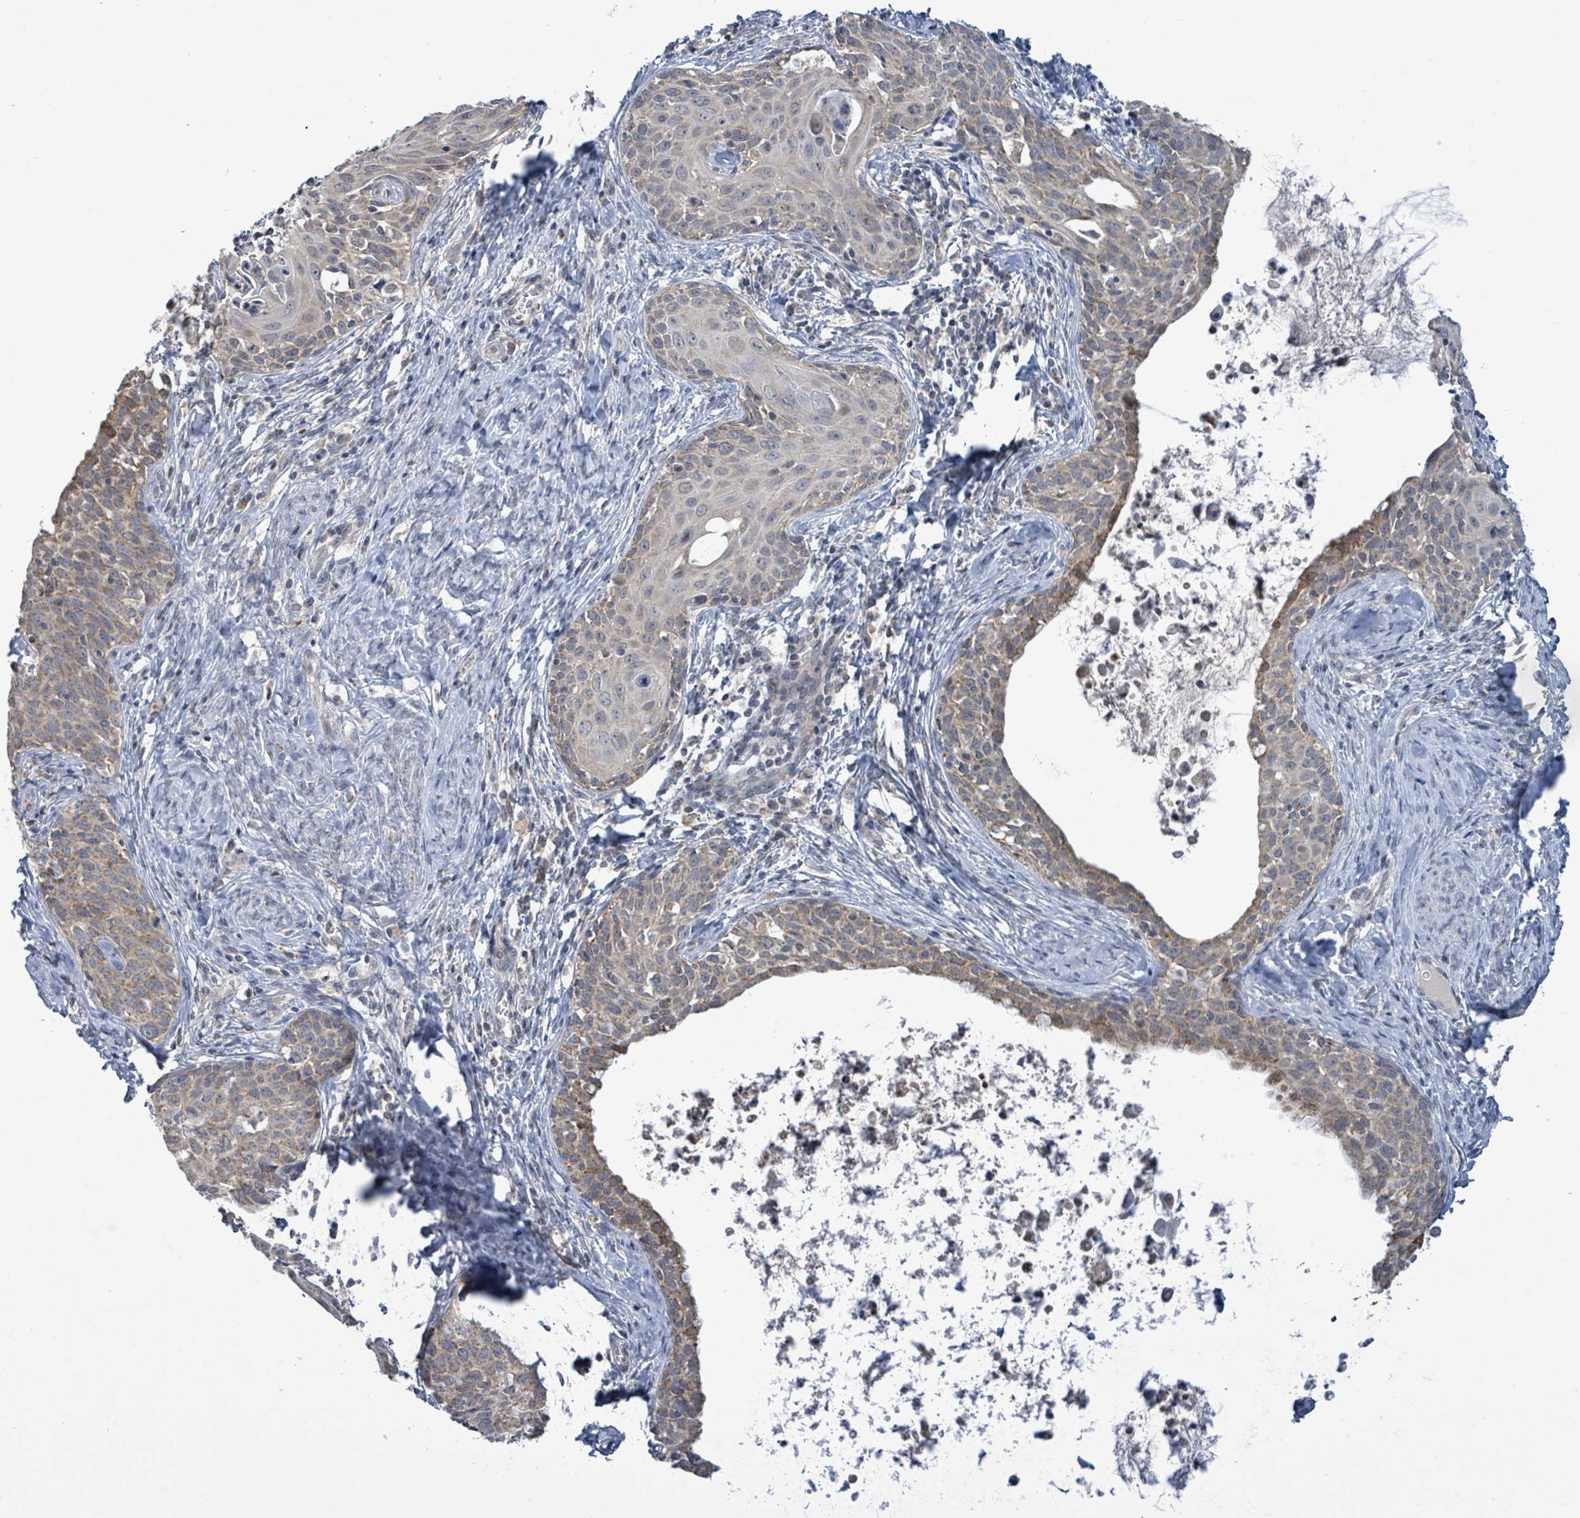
{"staining": {"intensity": "weak", "quantity": "25%-75%", "location": "cytoplasmic/membranous"}, "tissue": "cervical cancer", "cell_type": "Tumor cells", "image_type": "cancer", "snomed": [{"axis": "morphology", "description": "Squamous cell carcinoma, NOS"}, {"axis": "topography", "description": "Cervix"}], "caption": "This is a micrograph of IHC staining of cervical squamous cell carcinoma, which shows weak positivity in the cytoplasmic/membranous of tumor cells.", "gene": "COQ10B", "patient": {"sex": "female", "age": 52}}